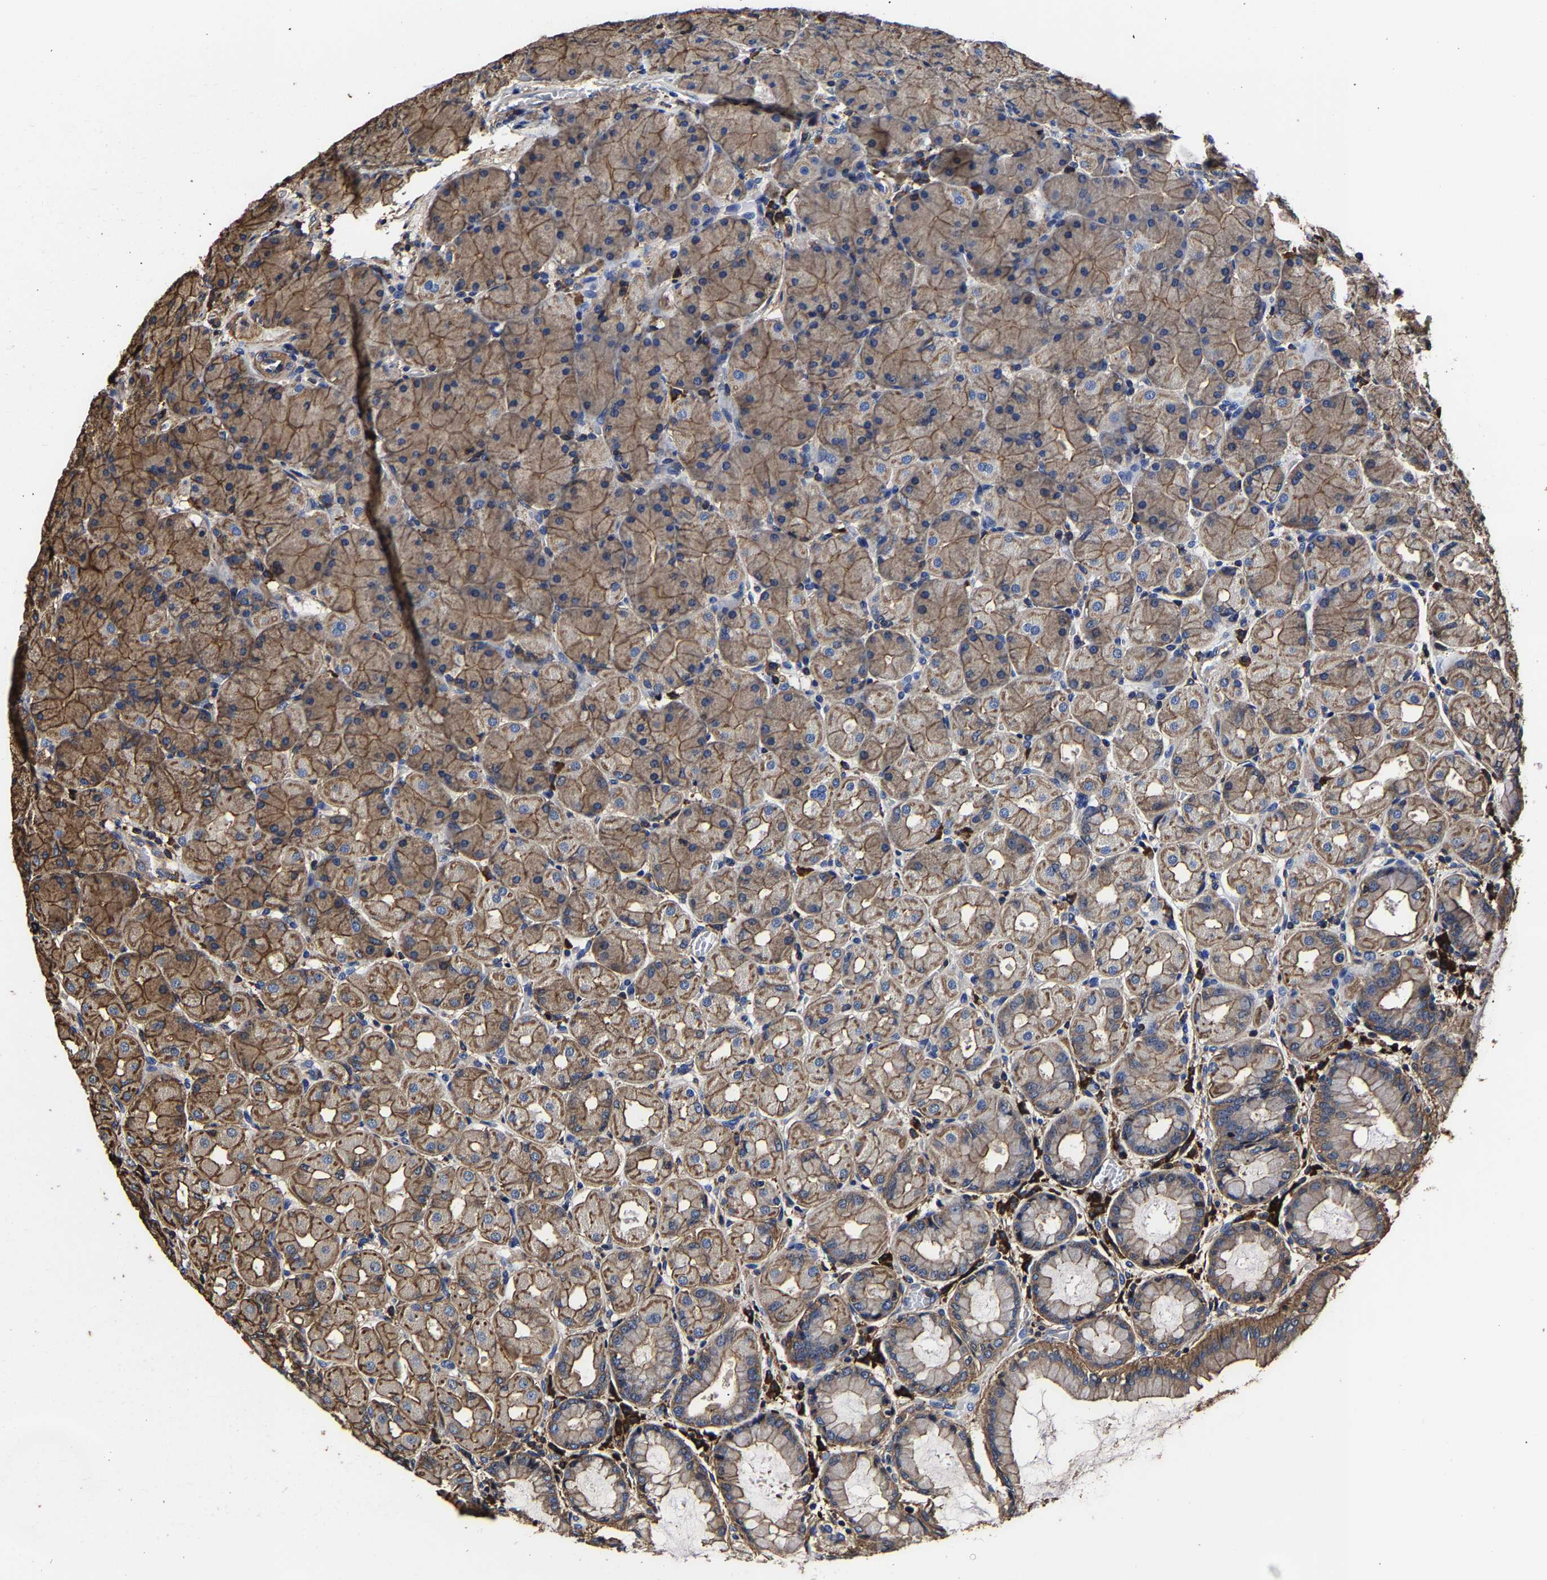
{"staining": {"intensity": "moderate", "quantity": ">75%", "location": "cytoplasmic/membranous"}, "tissue": "stomach", "cell_type": "Glandular cells", "image_type": "normal", "snomed": [{"axis": "morphology", "description": "Normal tissue, NOS"}, {"axis": "topography", "description": "Stomach, upper"}], "caption": "Protein expression analysis of unremarkable human stomach reveals moderate cytoplasmic/membranous staining in about >75% of glandular cells.", "gene": "SSH3", "patient": {"sex": "female", "age": 56}}